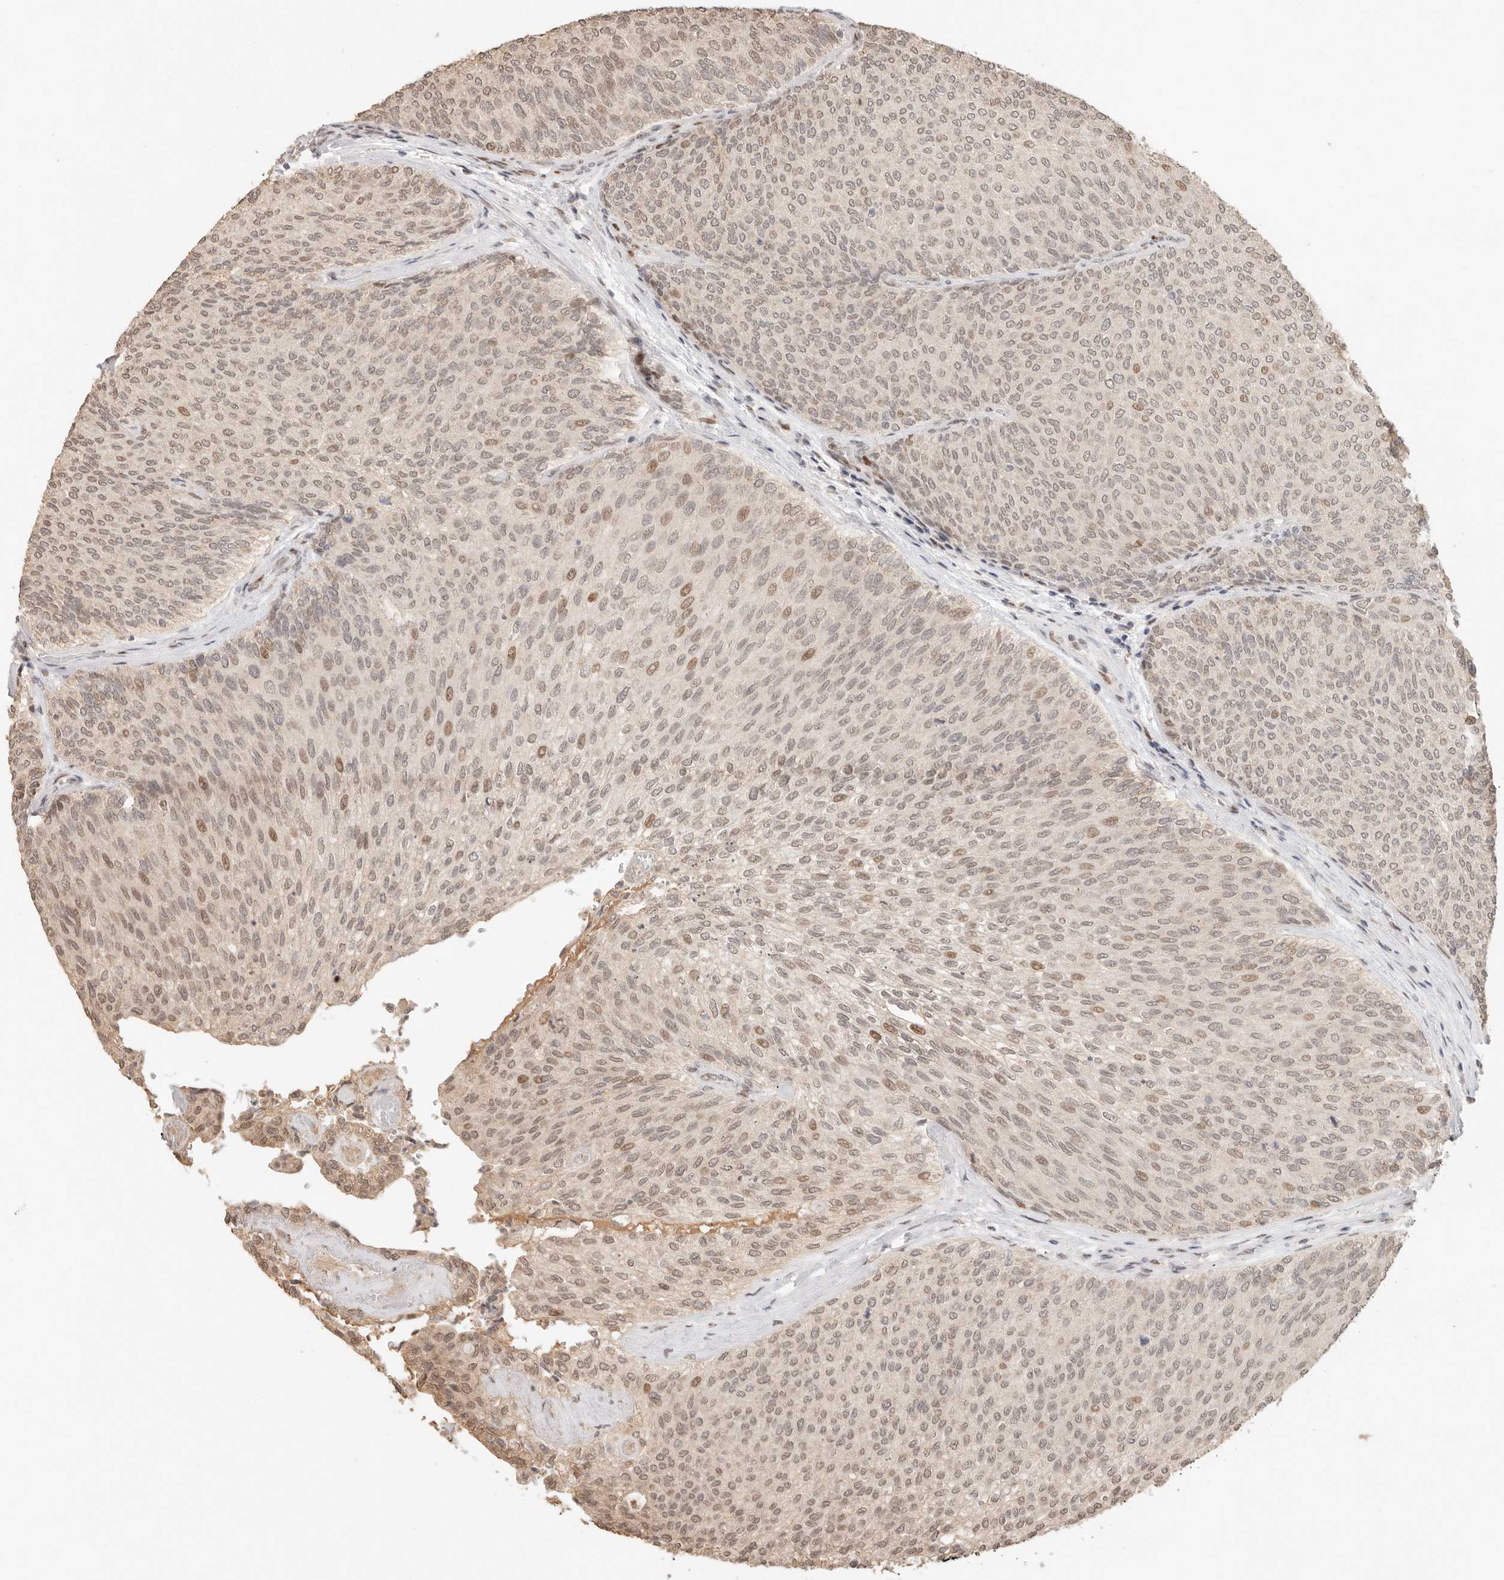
{"staining": {"intensity": "moderate", "quantity": "25%-75%", "location": "nuclear"}, "tissue": "urothelial cancer", "cell_type": "Tumor cells", "image_type": "cancer", "snomed": [{"axis": "morphology", "description": "Urothelial carcinoma, Low grade"}, {"axis": "topography", "description": "Urinary bladder"}], "caption": "Human urothelial cancer stained for a protein (brown) demonstrates moderate nuclear positive positivity in about 25%-75% of tumor cells.", "gene": "NPAS2", "patient": {"sex": "female", "age": 79}}